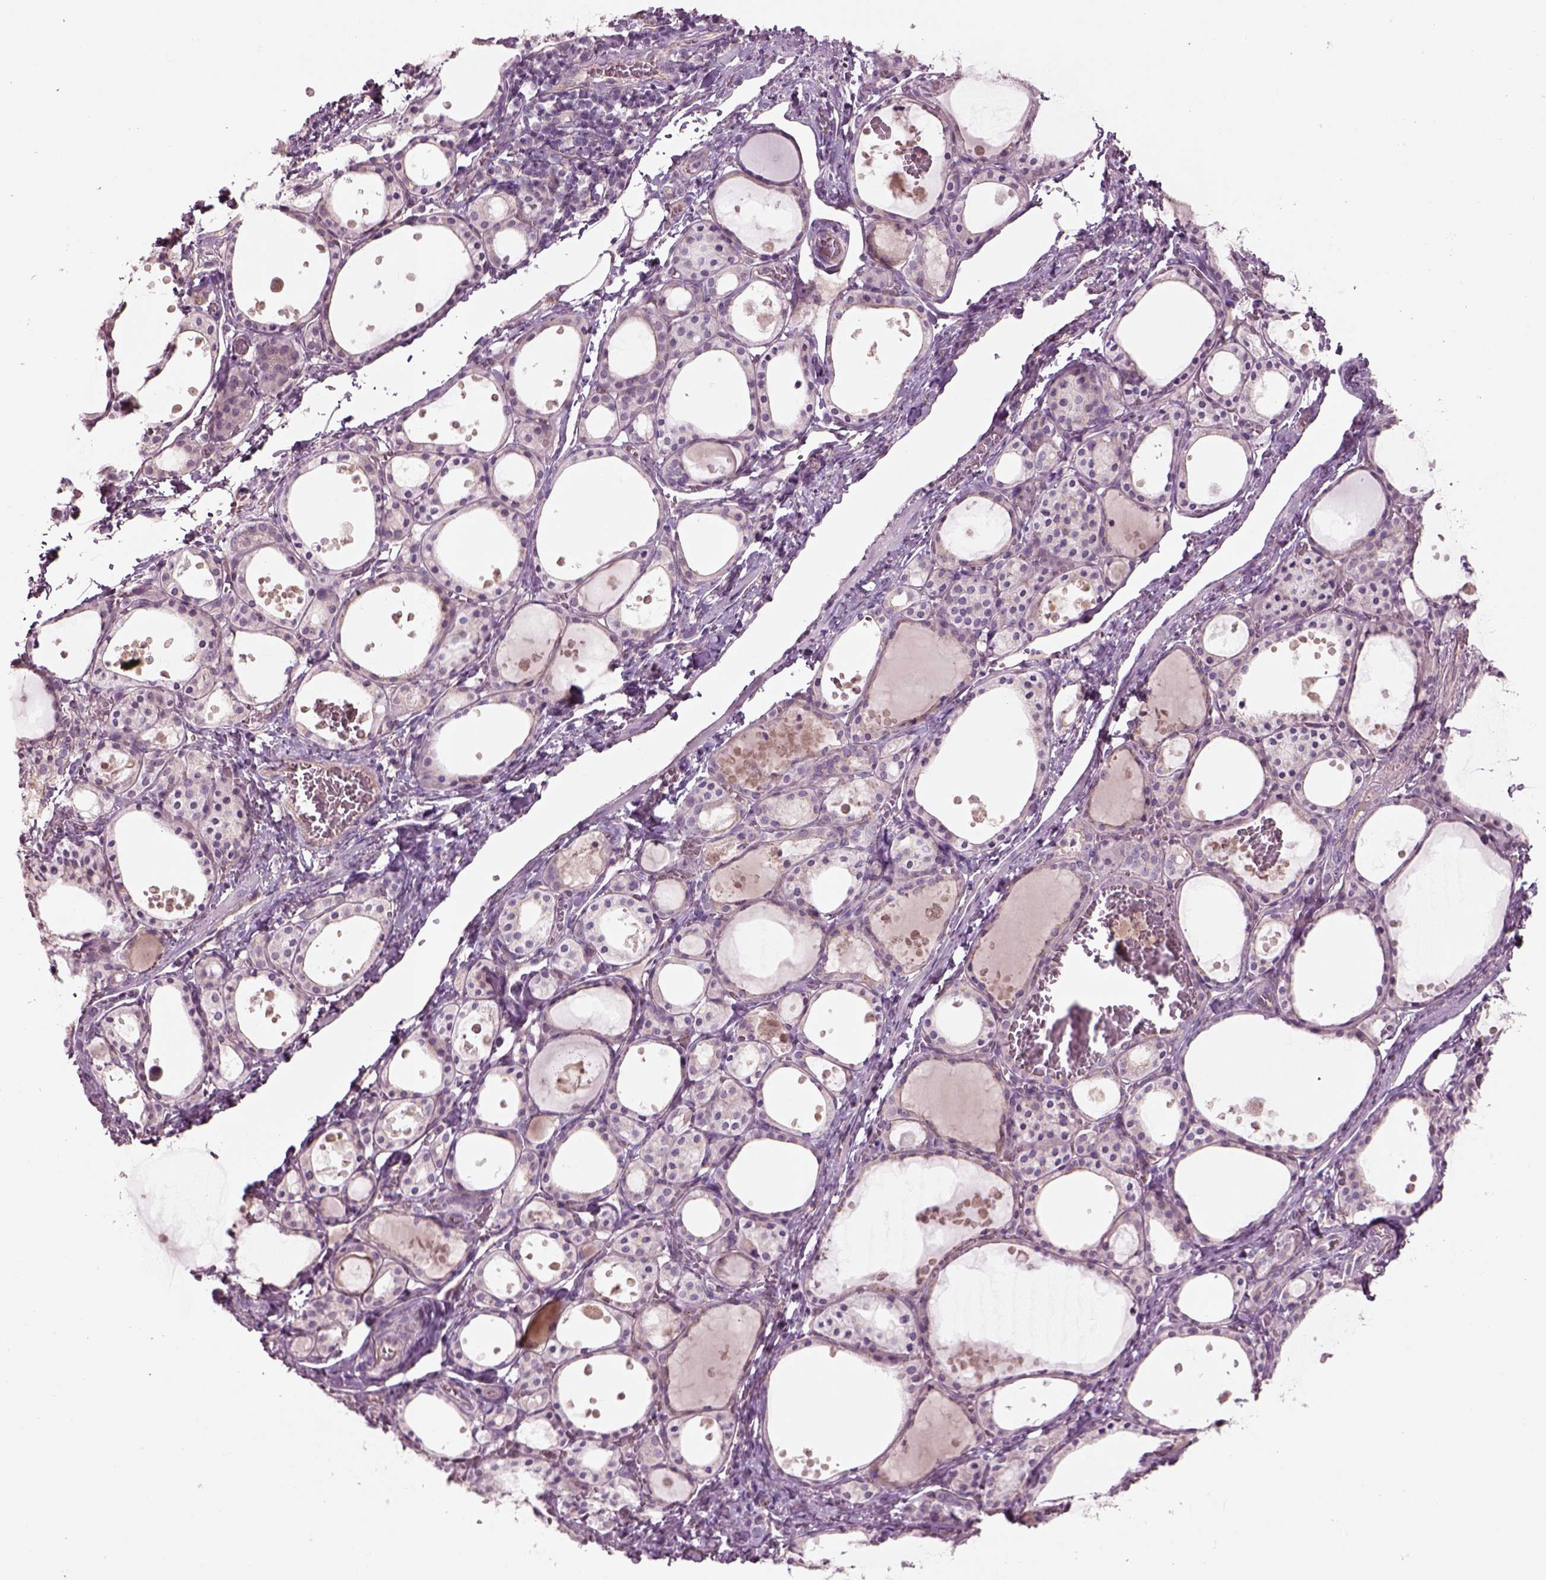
{"staining": {"intensity": "negative", "quantity": "none", "location": "none"}, "tissue": "thyroid gland", "cell_type": "Glandular cells", "image_type": "normal", "snomed": [{"axis": "morphology", "description": "Normal tissue, NOS"}, {"axis": "topography", "description": "Thyroid gland"}], "caption": "This is an immunohistochemistry image of unremarkable thyroid gland. There is no positivity in glandular cells.", "gene": "DUOXA2", "patient": {"sex": "male", "age": 68}}